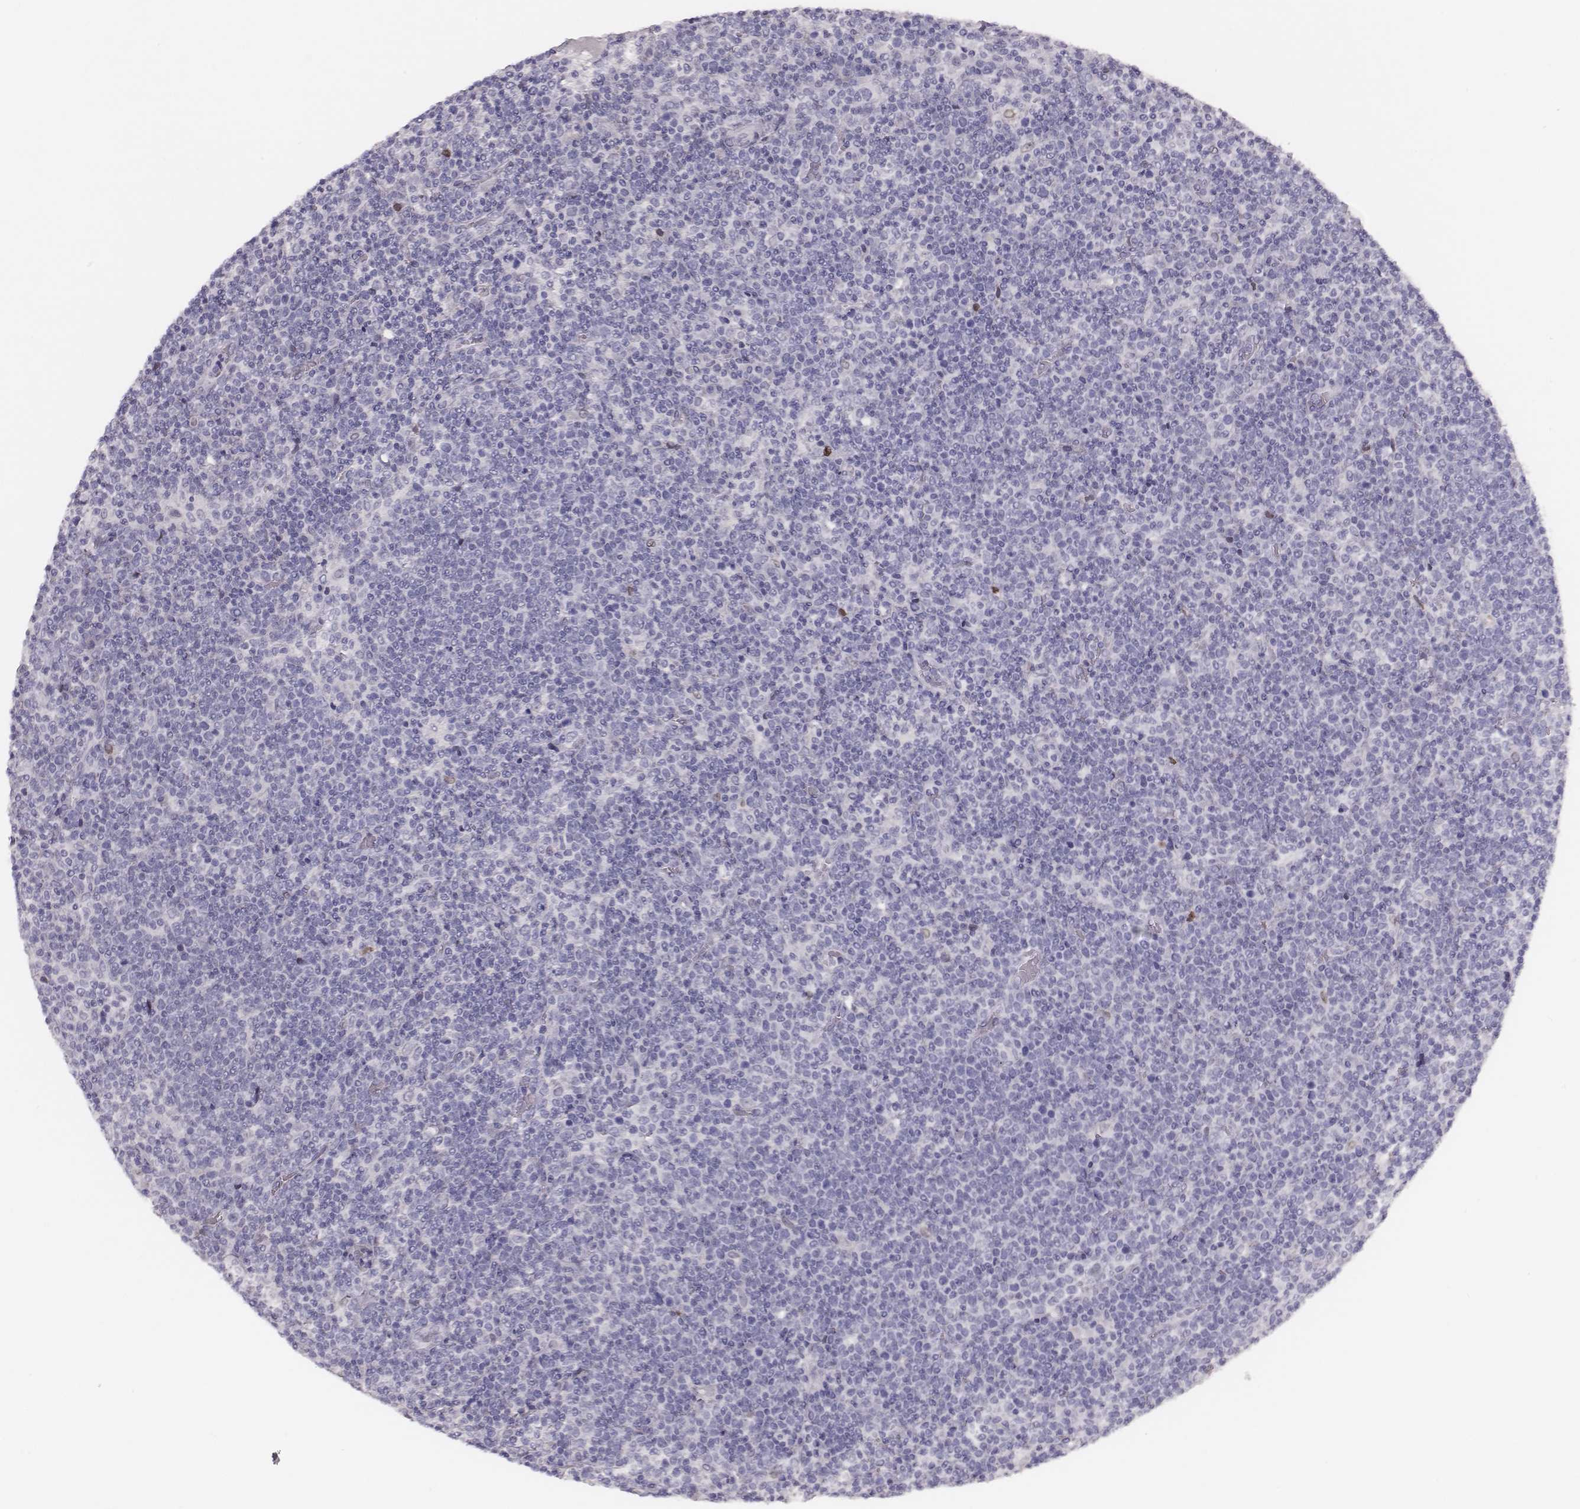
{"staining": {"intensity": "negative", "quantity": "none", "location": "none"}, "tissue": "lymphoma", "cell_type": "Tumor cells", "image_type": "cancer", "snomed": [{"axis": "morphology", "description": "Malignant lymphoma, non-Hodgkin's type, High grade"}, {"axis": "topography", "description": "Lymph node"}], "caption": "An immunohistochemistry photomicrograph of lymphoma is shown. There is no staining in tumor cells of lymphoma.", "gene": "ADGRF4", "patient": {"sex": "male", "age": 61}}